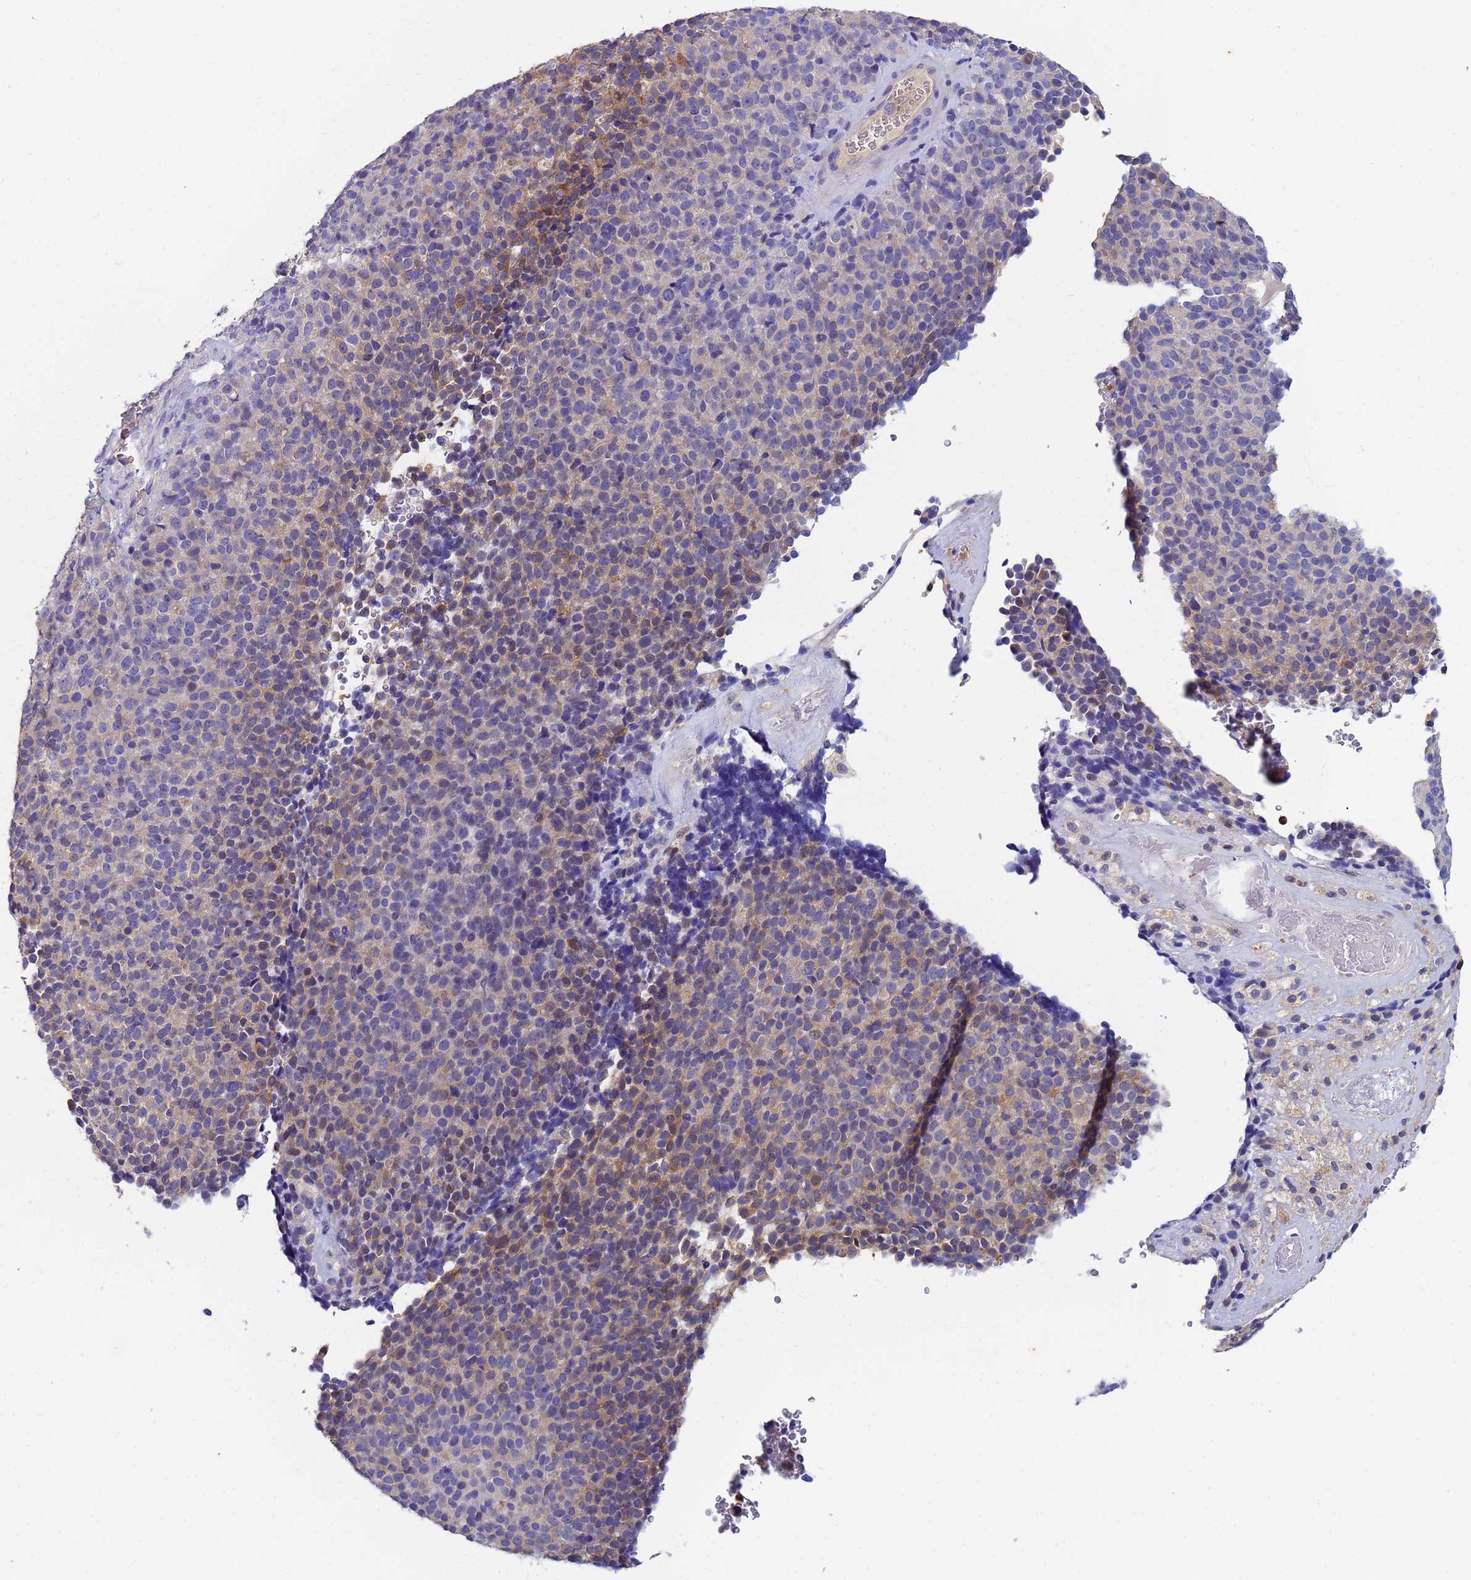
{"staining": {"intensity": "moderate", "quantity": "<25%", "location": "cytoplasmic/membranous"}, "tissue": "melanoma", "cell_type": "Tumor cells", "image_type": "cancer", "snomed": [{"axis": "morphology", "description": "Malignant melanoma, Metastatic site"}, {"axis": "topography", "description": "Brain"}], "caption": "Tumor cells display low levels of moderate cytoplasmic/membranous expression in about <25% of cells in human malignant melanoma (metastatic site).", "gene": "TTLL11", "patient": {"sex": "female", "age": 56}}